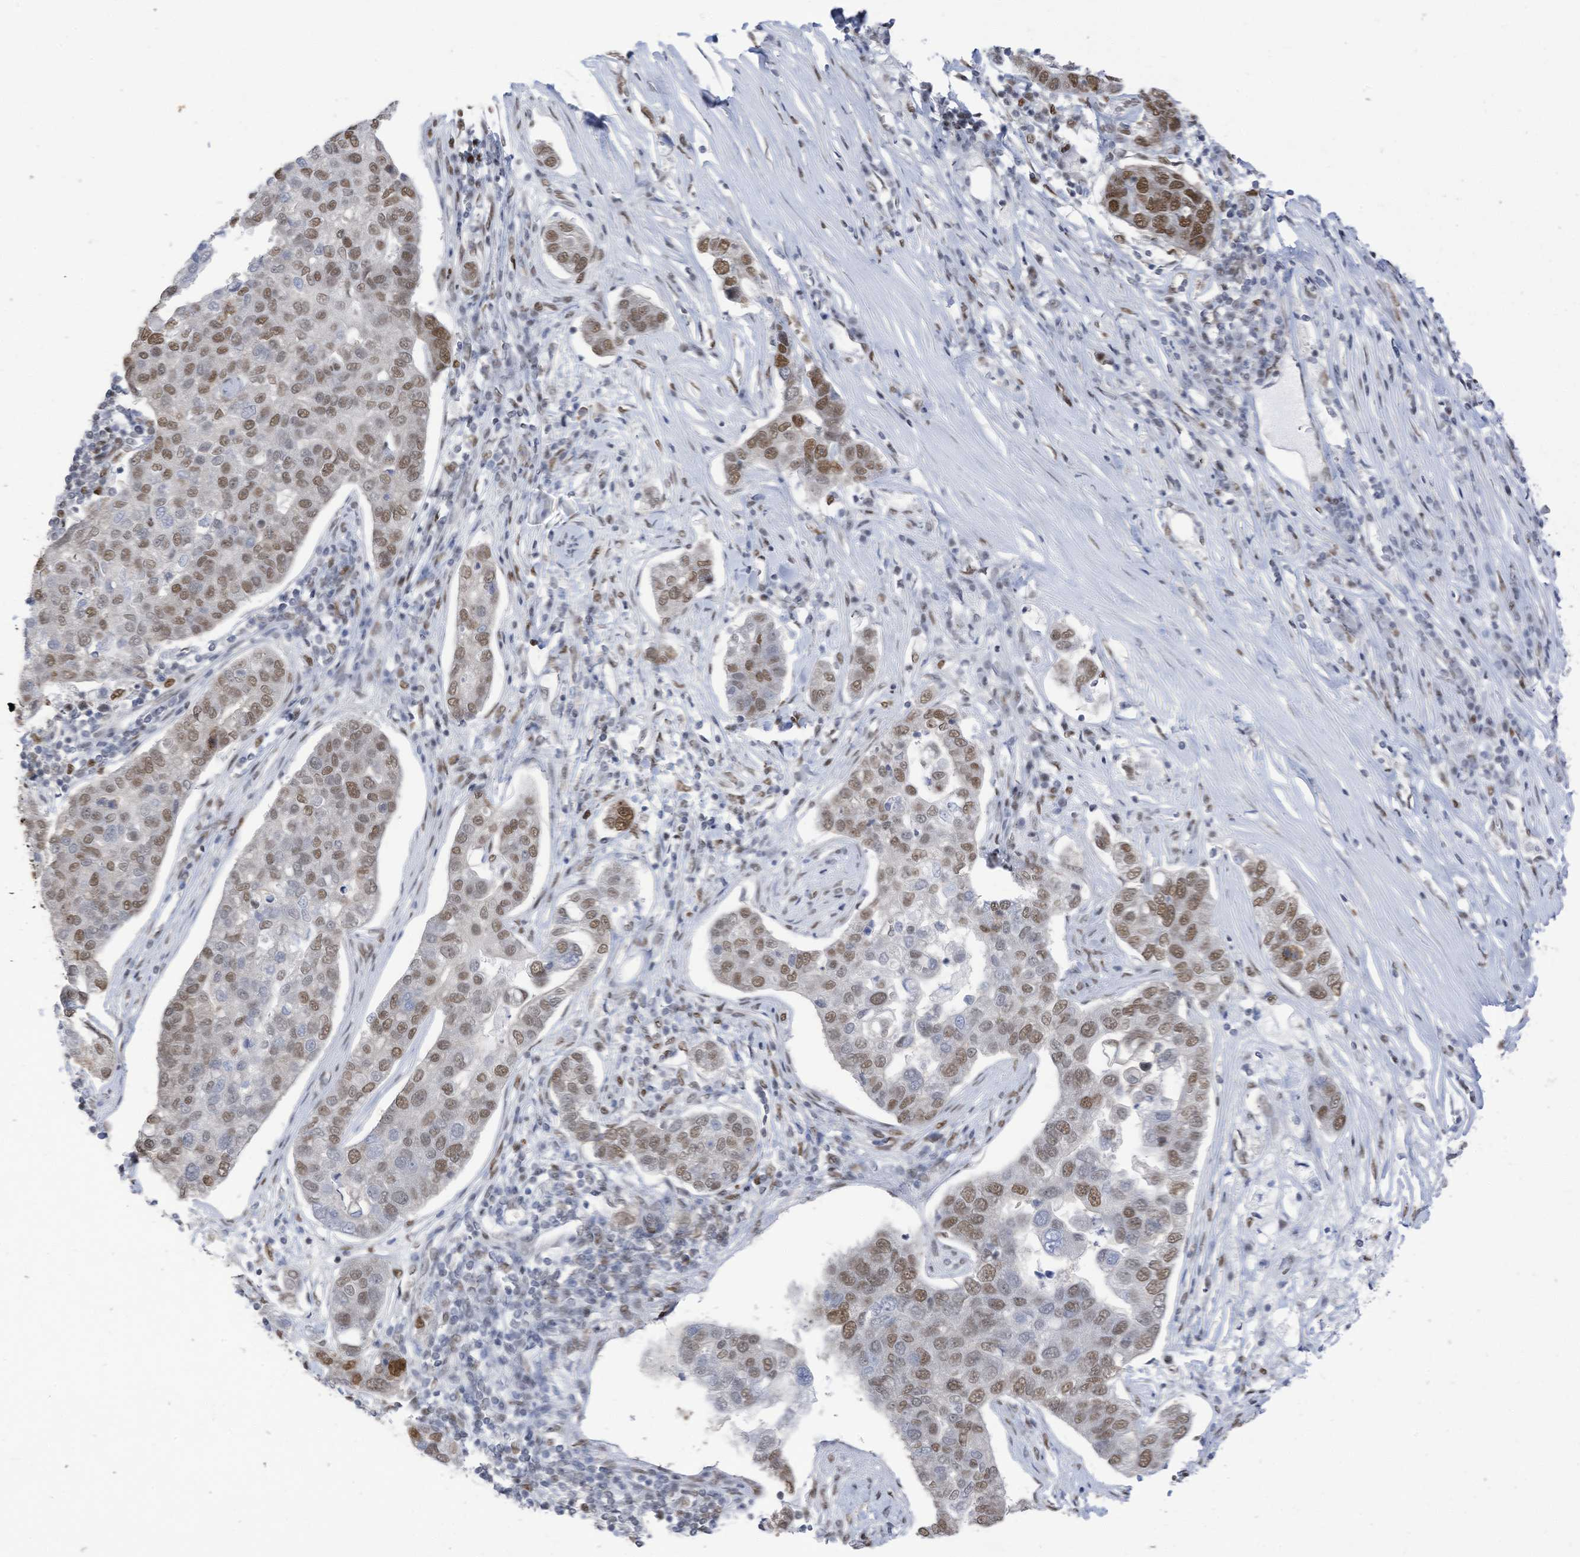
{"staining": {"intensity": "moderate", "quantity": "25%-75%", "location": "nuclear"}, "tissue": "pancreatic cancer", "cell_type": "Tumor cells", "image_type": "cancer", "snomed": [{"axis": "morphology", "description": "Adenocarcinoma, NOS"}, {"axis": "topography", "description": "Pancreas"}], "caption": "Moderate nuclear protein positivity is appreciated in approximately 25%-75% of tumor cells in pancreatic adenocarcinoma.", "gene": "KHSRP", "patient": {"sex": "female", "age": 61}}